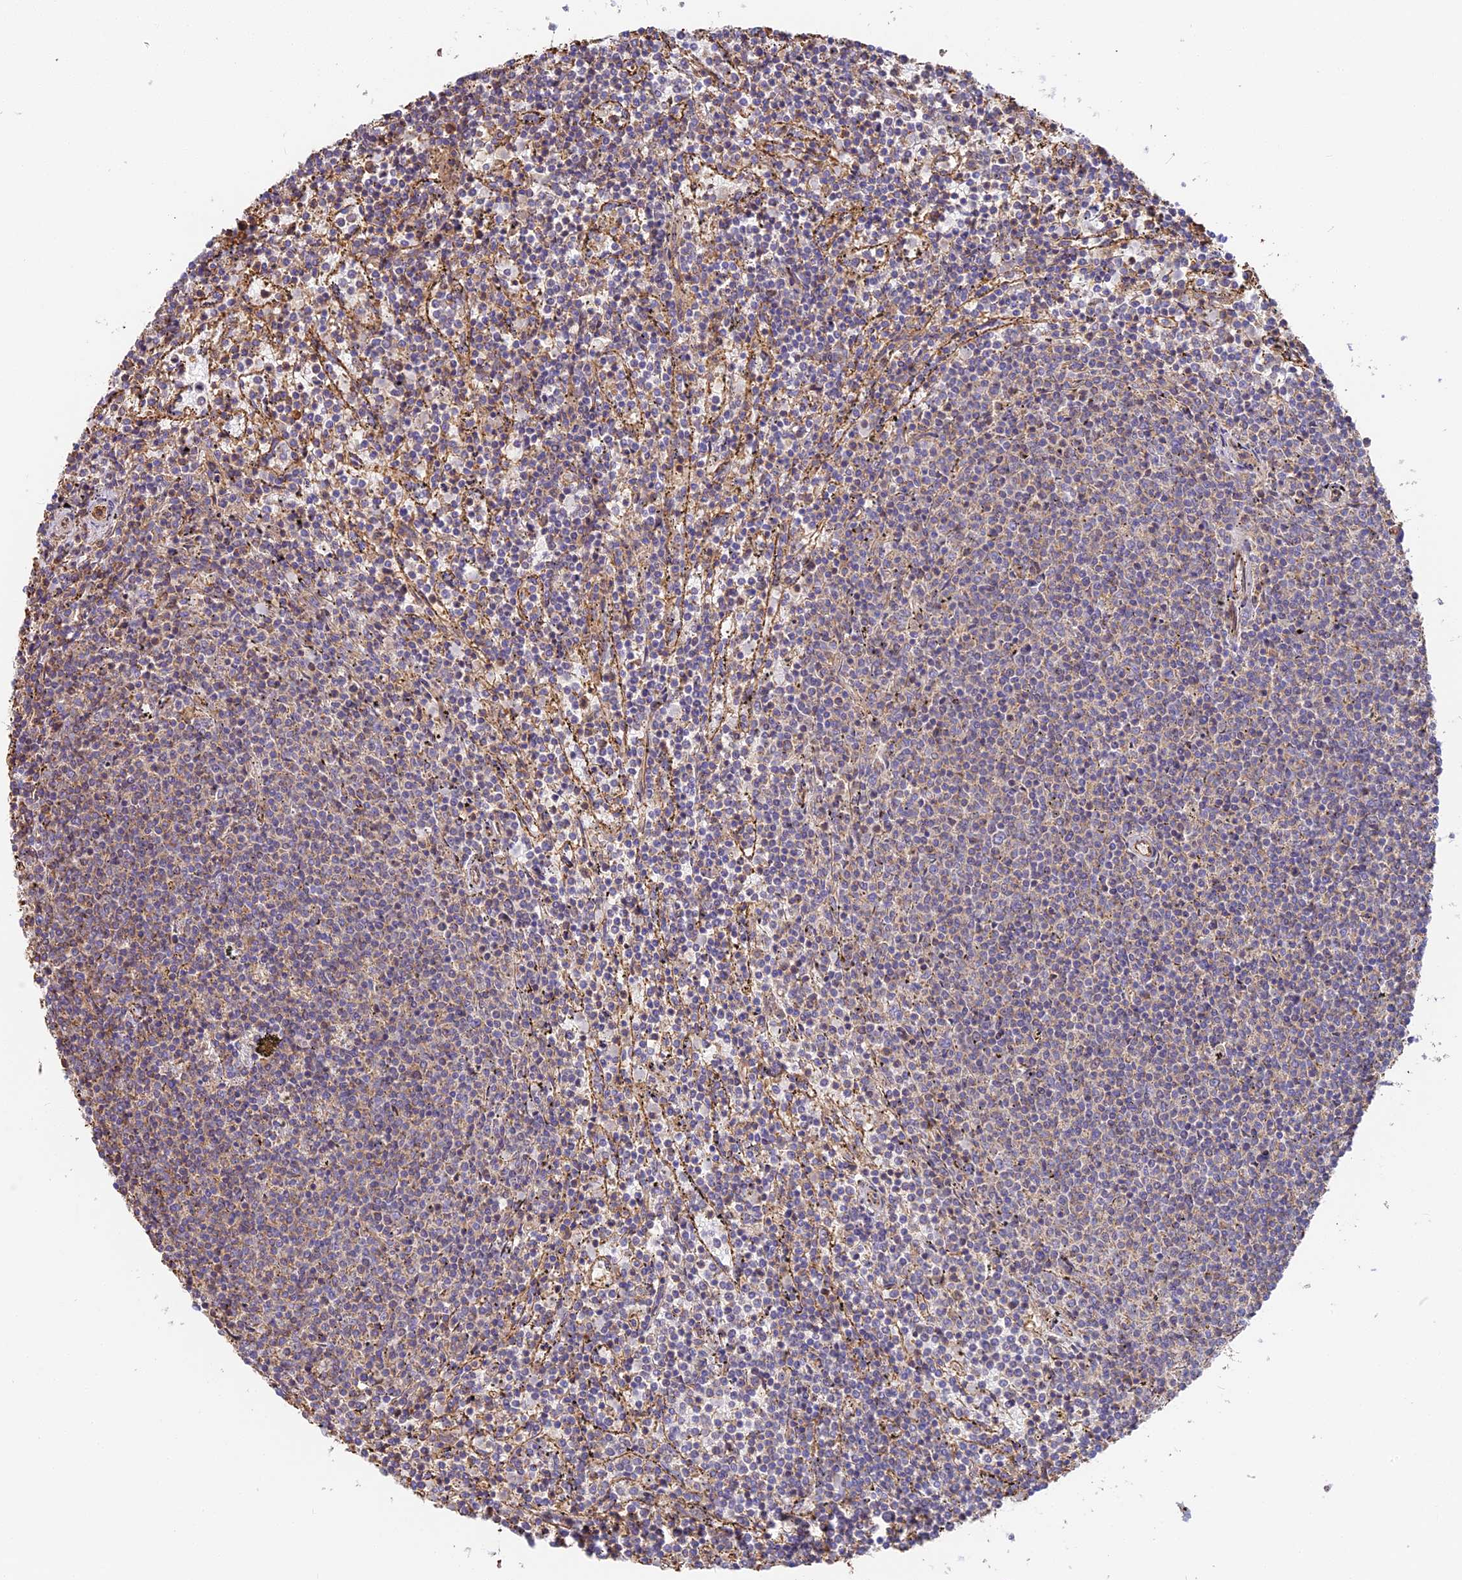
{"staining": {"intensity": "negative", "quantity": "none", "location": "none"}, "tissue": "lymphoma", "cell_type": "Tumor cells", "image_type": "cancer", "snomed": [{"axis": "morphology", "description": "Malignant lymphoma, non-Hodgkin's type, Low grade"}, {"axis": "topography", "description": "Spleen"}], "caption": "A micrograph of human lymphoma is negative for staining in tumor cells.", "gene": "VPS18", "patient": {"sex": "female", "age": 50}}